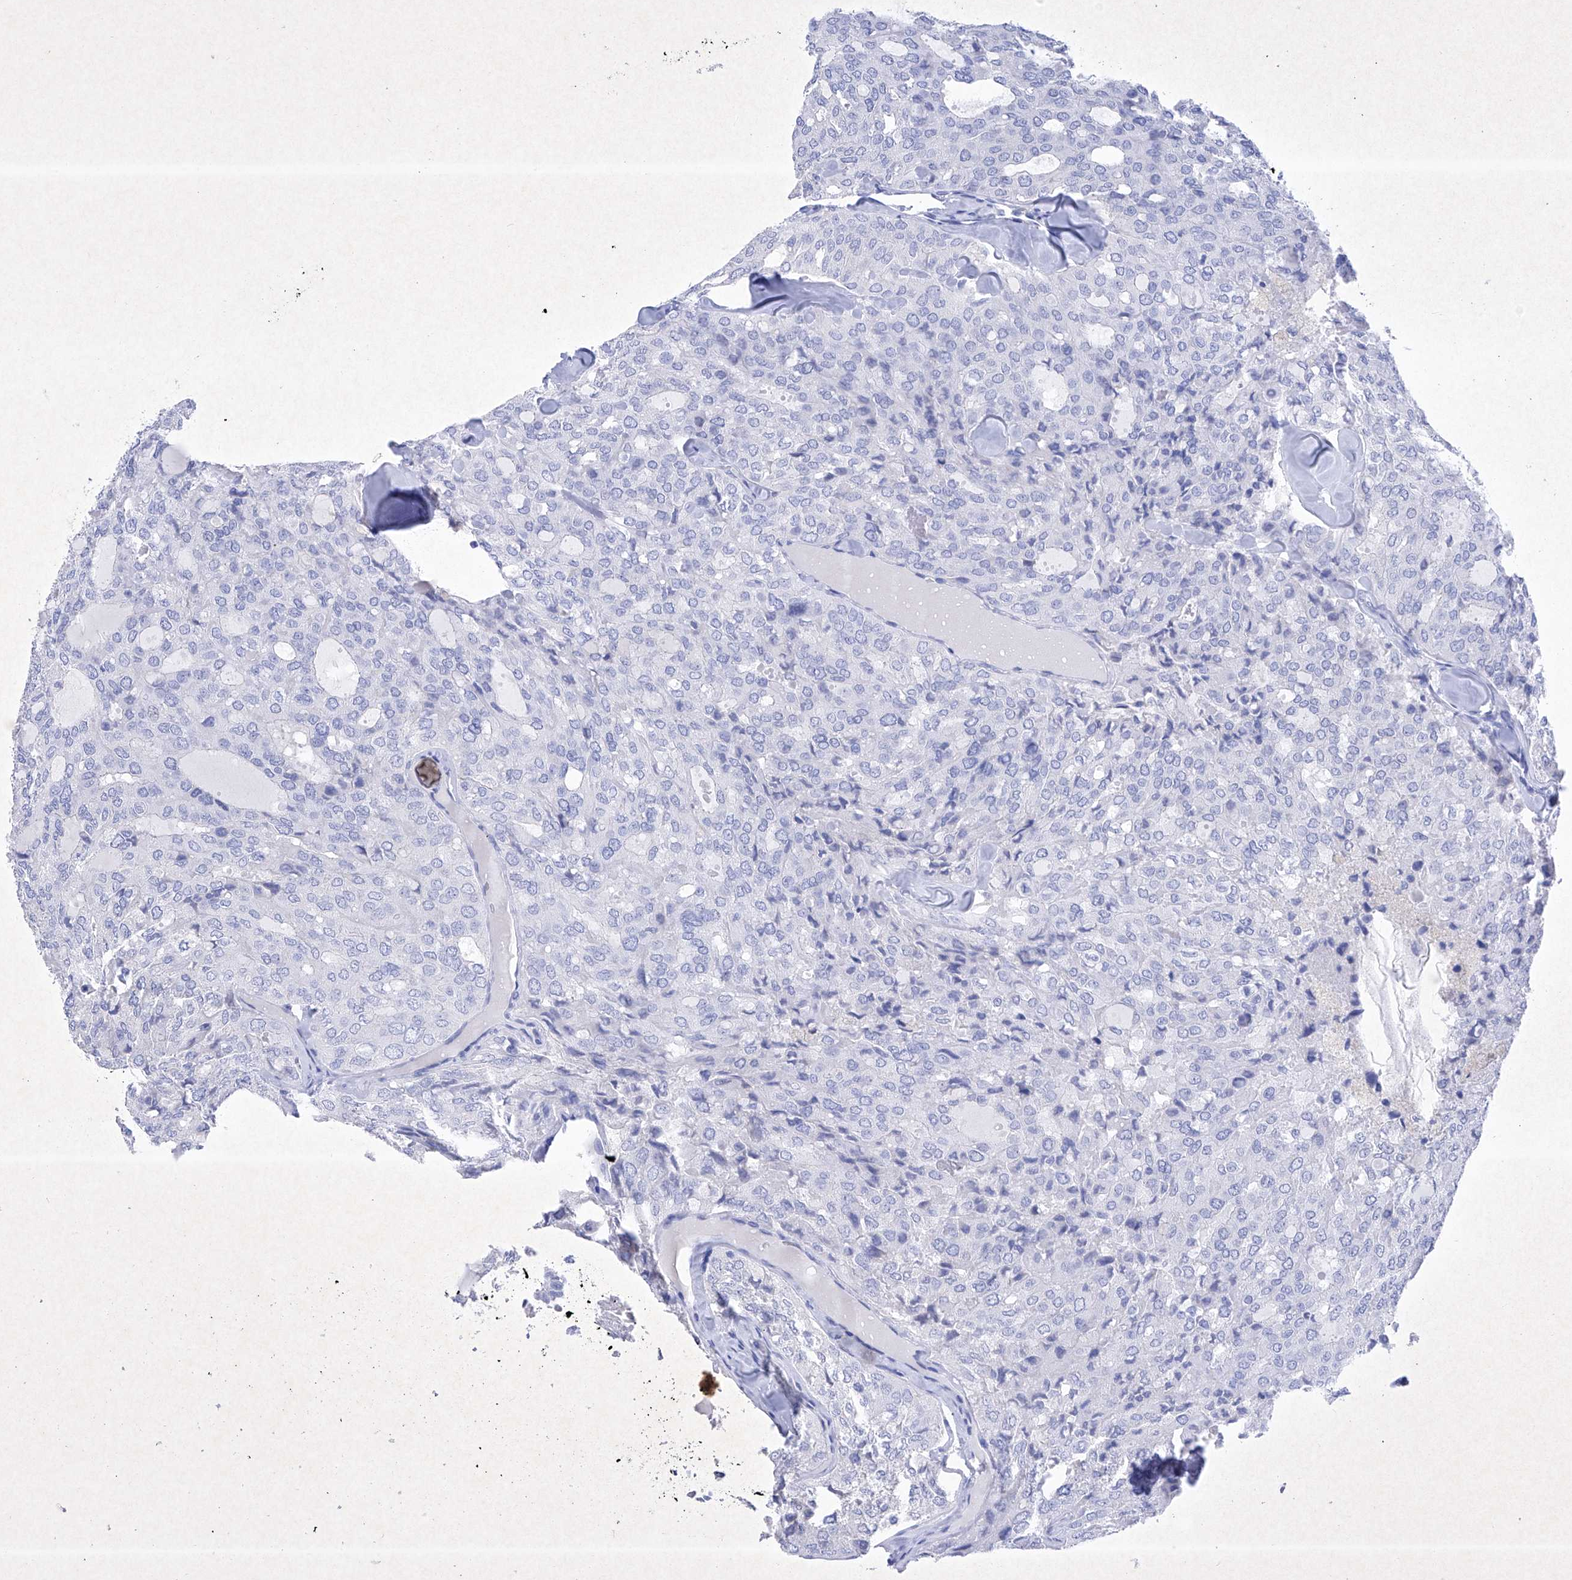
{"staining": {"intensity": "negative", "quantity": "none", "location": "none"}, "tissue": "thyroid cancer", "cell_type": "Tumor cells", "image_type": "cancer", "snomed": [{"axis": "morphology", "description": "Follicular adenoma carcinoma, NOS"}, {"axis": "topography", "description": "Thyroid gland"}], "caption": "This is an immunohistochemistry micrograph of follicular adenoma carcinoma (thyroid). There is no staining in tumor cells.", "gene": "BARX2", "patient": {"sex": "male", "age": 75}}